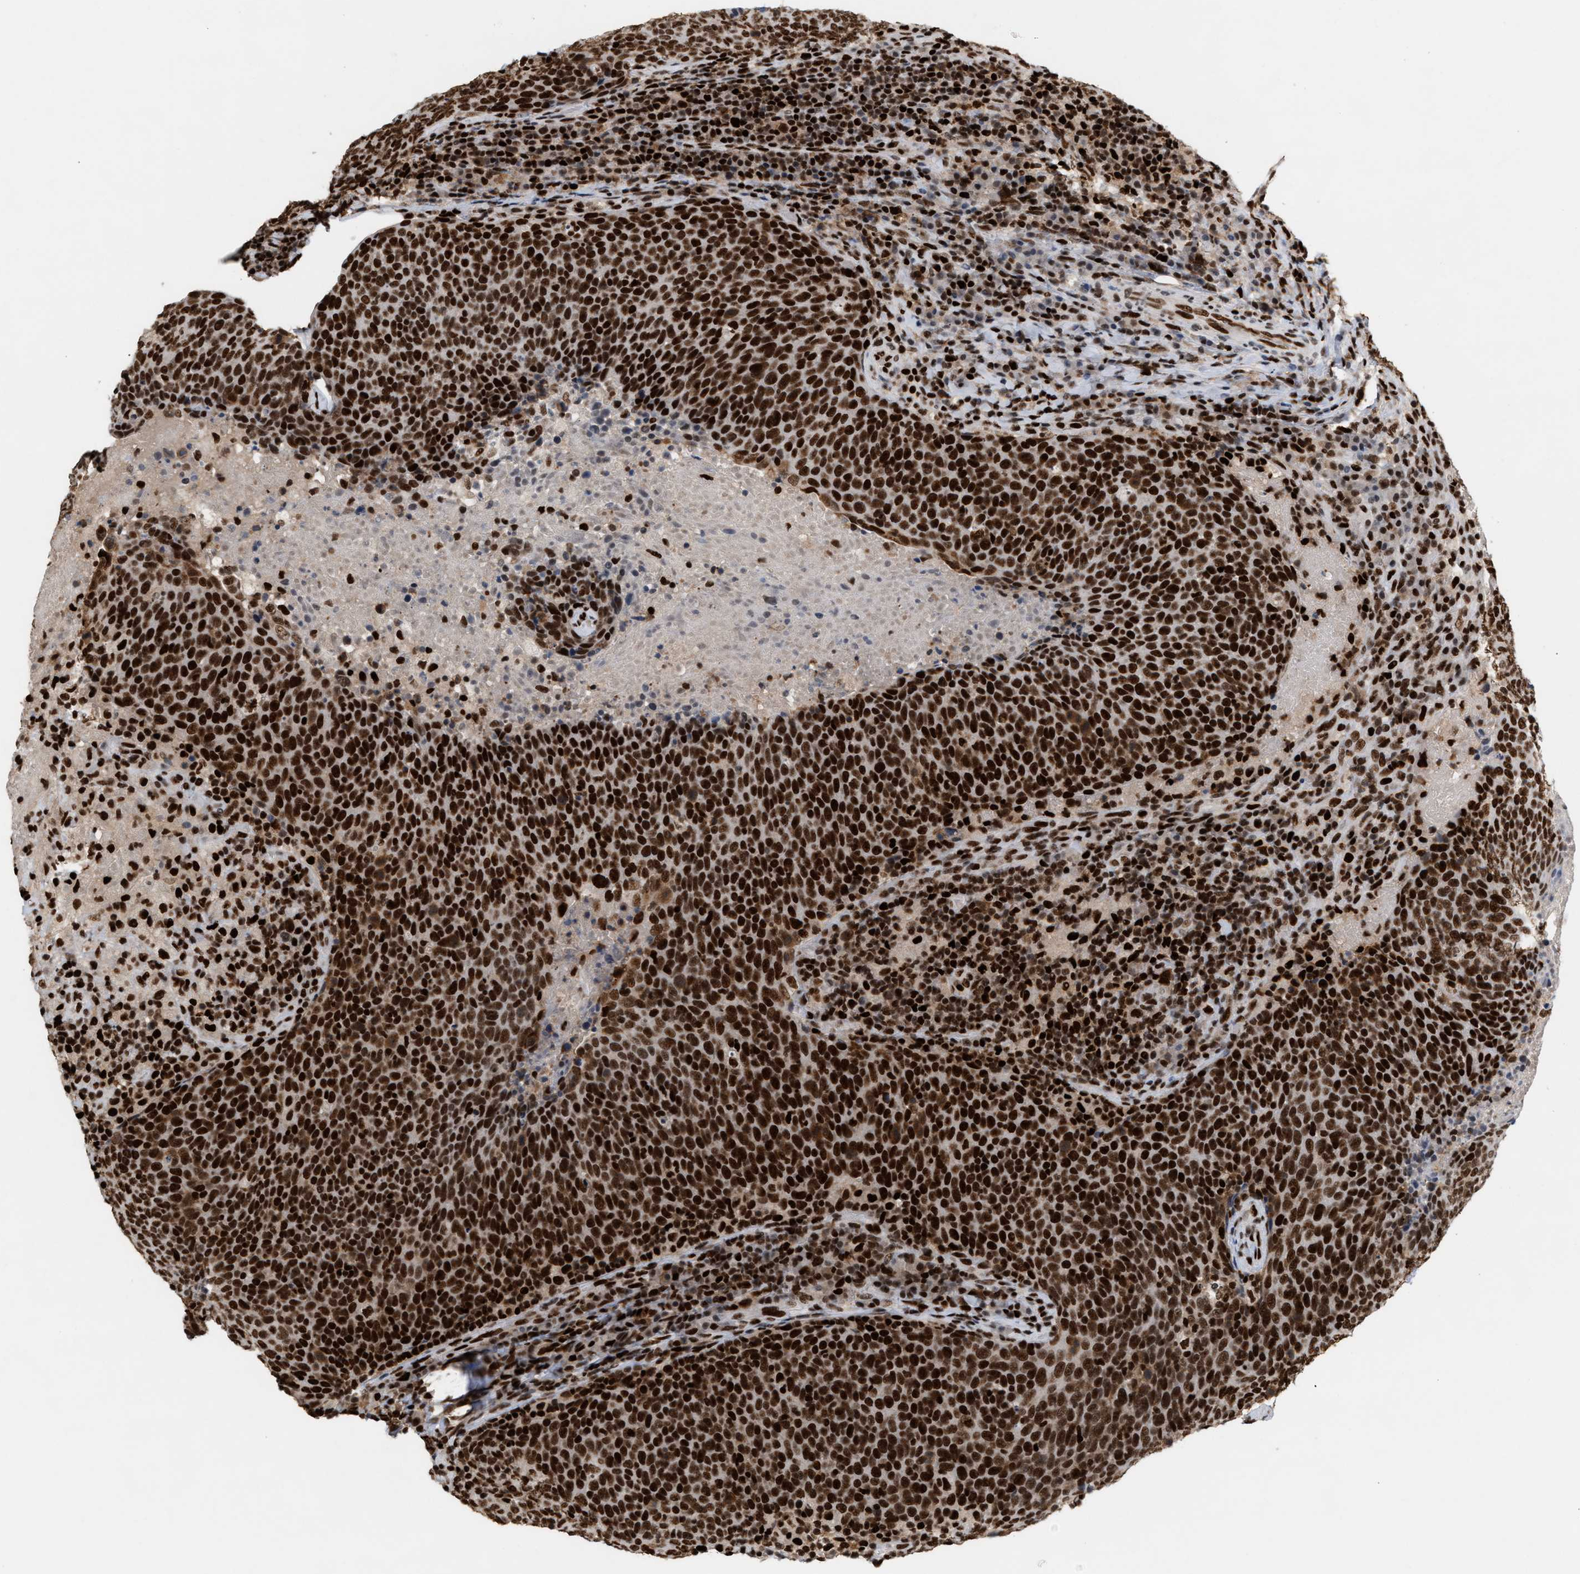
{"staining": {"intensity": "strong", "quantity": ">75%", "location": "nuclear"}, "tissue": "head and neck cancer", "cell_type": "Tumor cells", "image_type": "cancer", "snomed": [{"axis": "morphology", "description": "Squamous cell carcinoma, NOS"}, {"axis": "morphology", "description": "Squamous cell carcinoma, metastatic, NOS"}, {"axis": "topography", "description": "Lymph node"}, {"axis": "topography", "description": "Head-Neck"}], "caption": "Immunohistochemistry (IHC) micrograph of metastatic squamous cell carcinoma (head and neck) stained for a protein (brown), which exhibits high levels of strong nuclear positivity in about >75% of tumor cells.", "gene": "RNASEK-C17orf49", "patient": {"sex": "male", "age": 62}}